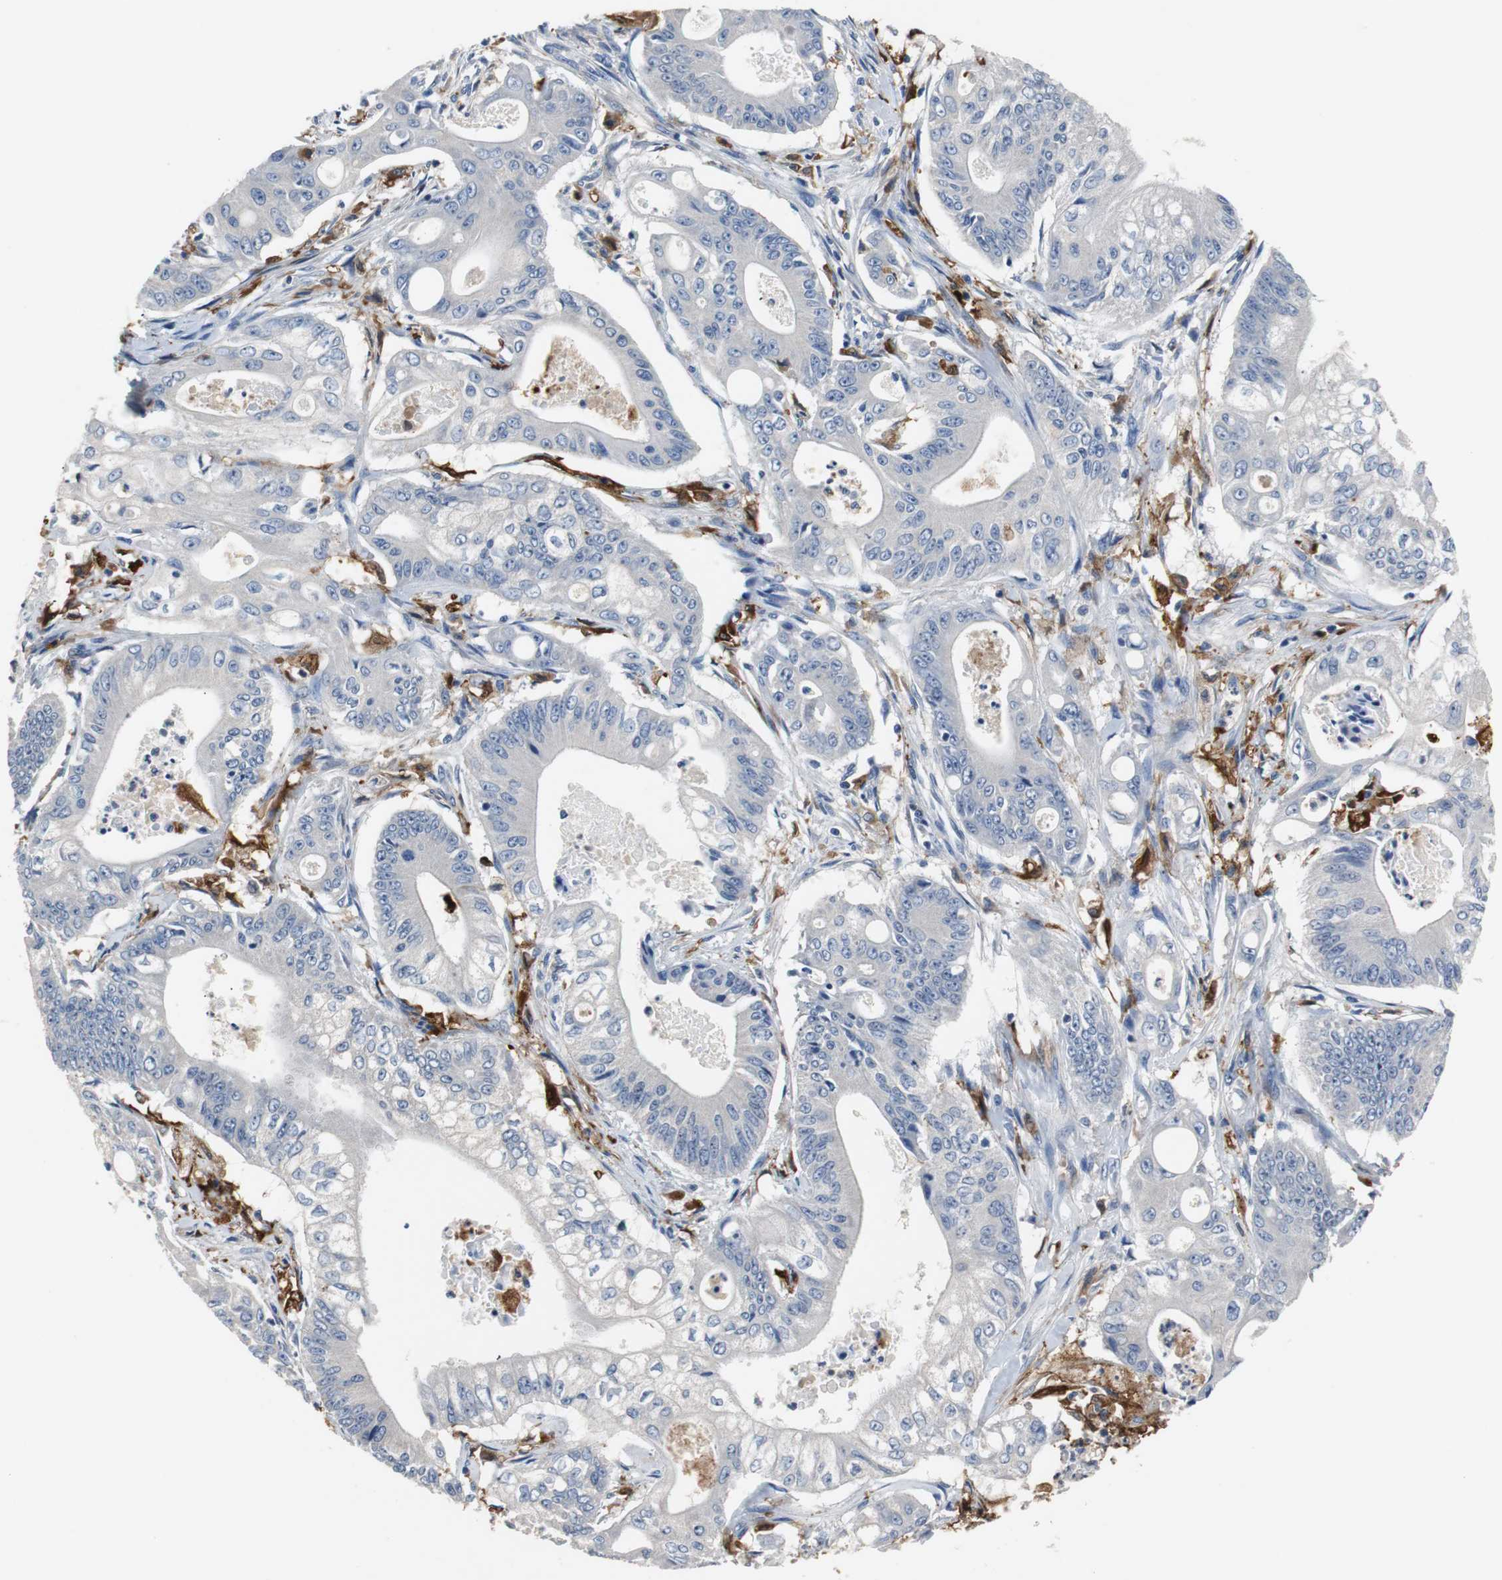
{"staining": {"intensity": "negative", "quantity": "none", "location": "none"}, "tissue": "pancreatic cancer", "cell_type": "Tumor cells", "image_type": "cancer", "snomed": [{"axis": "morphology", "description": "Normal tissue, NOS"}, {"axis": "topography", "description": "Lymph node"}], "caption": "This histopathology image is of pancreatic cancer stained with immunohistochemistry to label a protein in brown with the nuclei are counter-stained blue. There is no expression in tumor cells.", "gene": "PI15", "patient": {"sex": "male", "age": 62}}